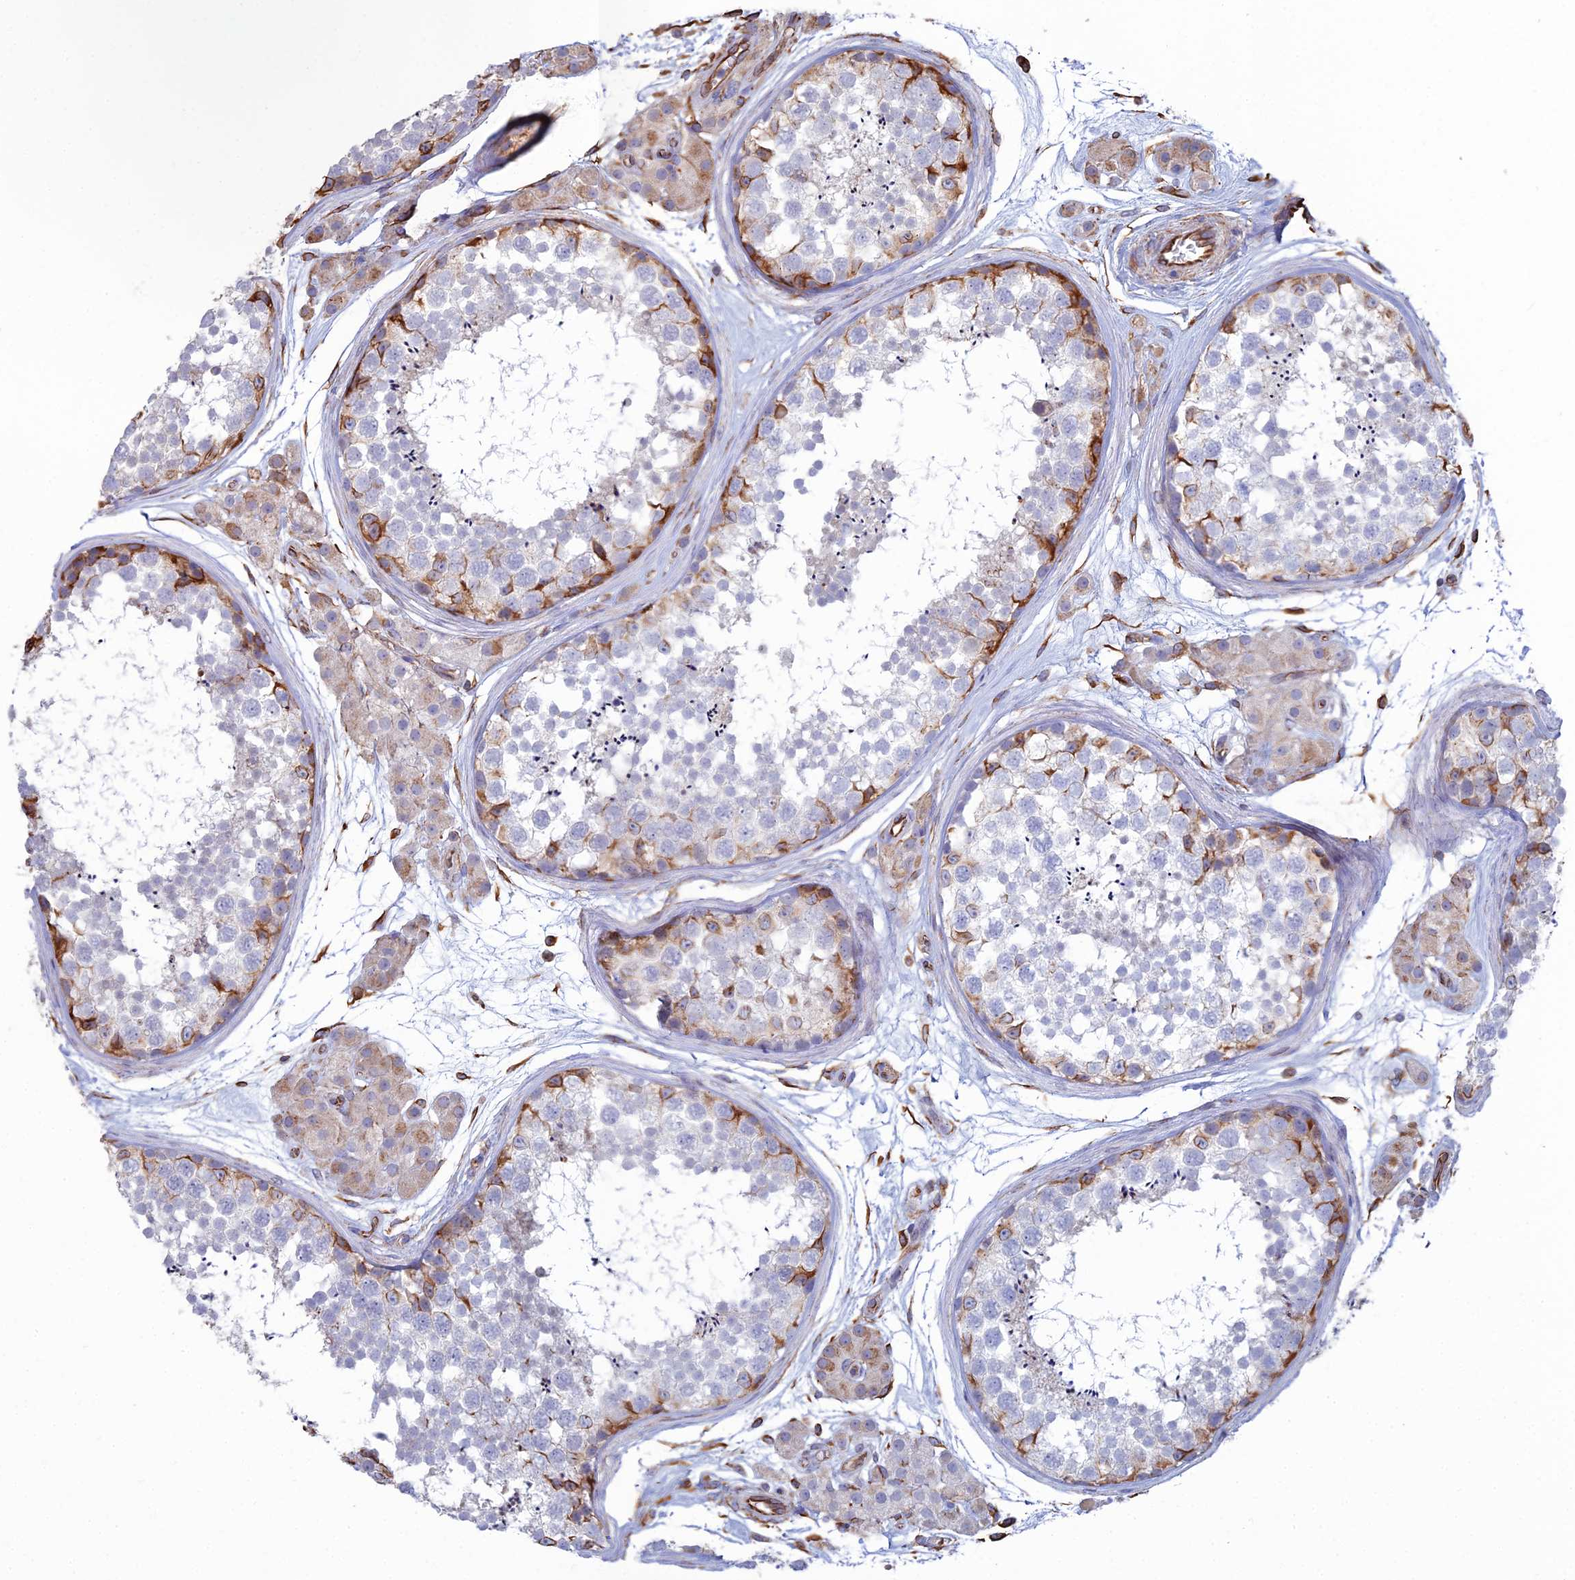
{"staining": {"intensity": "moderate", "quantity": "<25%", "location": "cytoplasmic/membranous"}, "tissue": "testis", "cell_type": "Cells in seminiferous ducts", "image_type": "normal", "snomed": [{"axis": "morphology", "description": "Normal tissue, NOS"}, {"axis": "topography", "description": "Testis"}], "caption": "Immunohistochemical staining of unremarkable testis demonstrates moderate cytoplasmic/membranous protein expression in about <25% of cells in seminiferous ducts. (DAB = brown stain, brightfield microscopy at high magnification).", "gene": "CLVS2", "patient": {"sex": "male", "age": 56}}